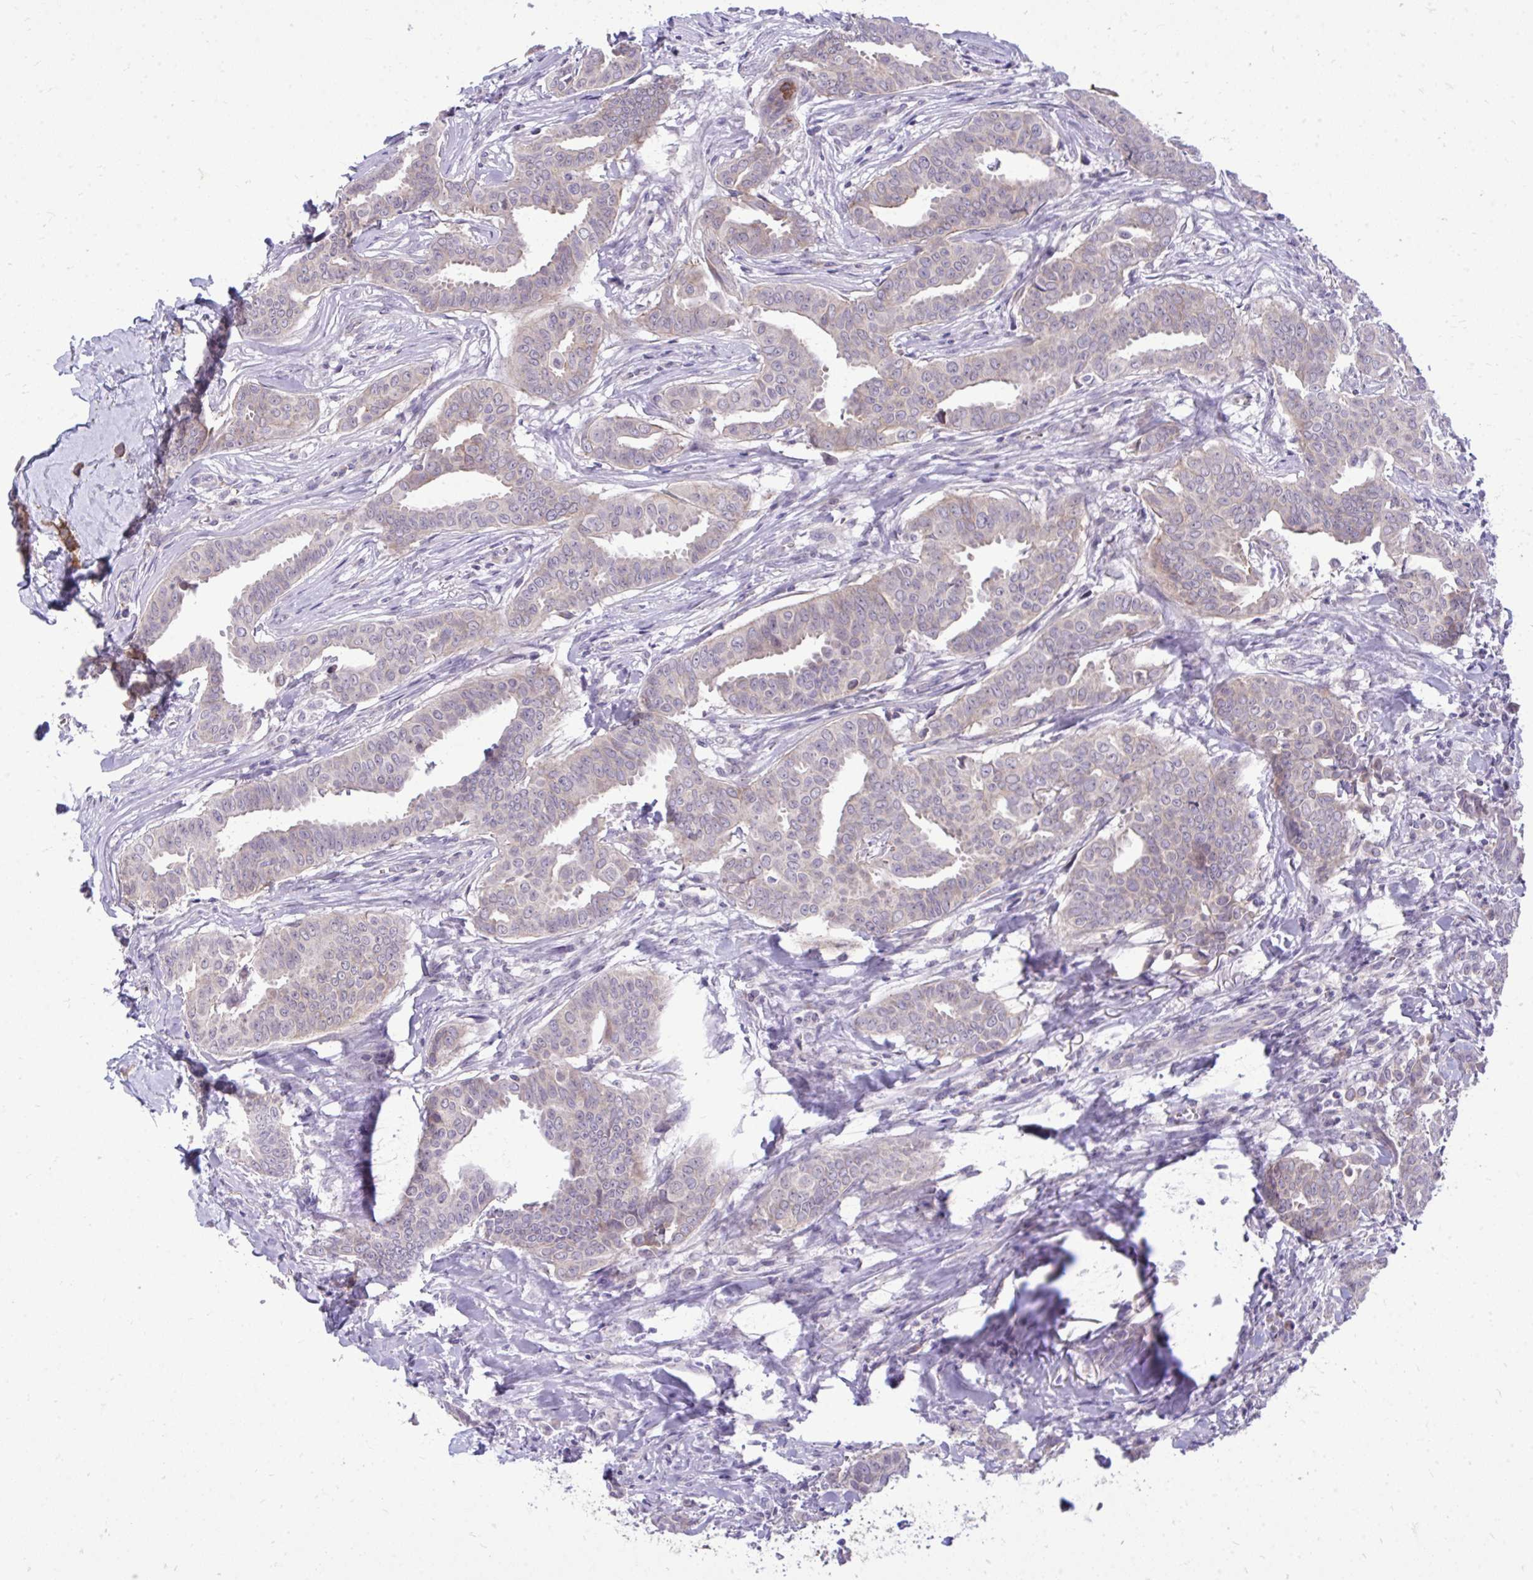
{"staining": {"intensity": "weak", "quantity": "<25%", "location": "cytoplasmic/membranous"}, "tissue": "breast cancer", "cell_type": "Tumor cells", "image_type": "cancer", "snomed": [{"axis": "morphology", "description": "Duct carcinoma"}, {"axis": "topography", "description": "Breast"}], "caption": "This is a micrograph of immunohistochemistry (IHC) staining of breast cancer (invasive ductal carcinoma), which shows no expression in tumor cells.", "gene": "SPTBN2", "patient": {"sex": "female", "age": 45}}